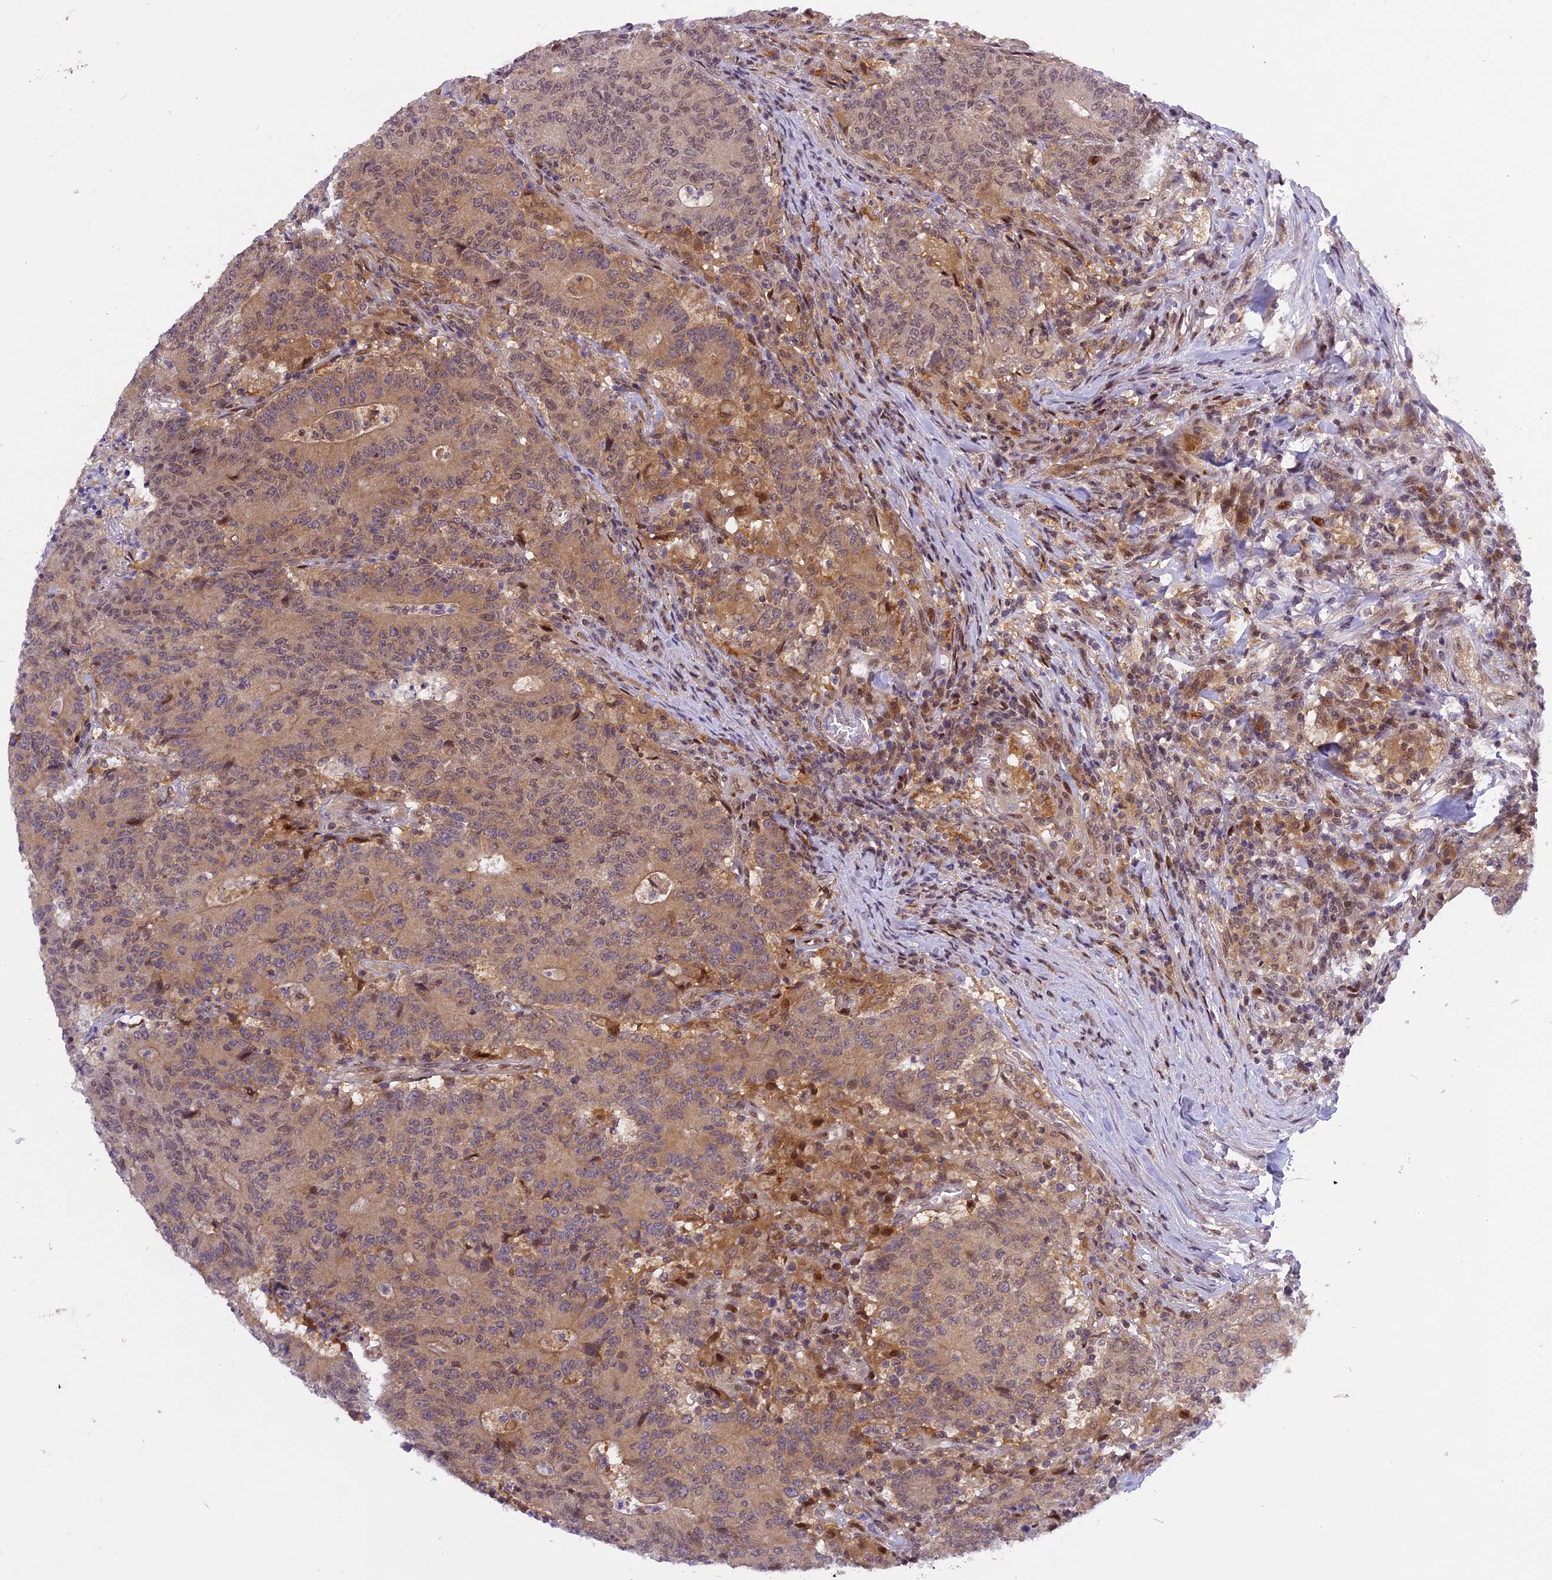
{"staining": {"intensity": "moderate", "quantity": ">75%", "location": "cytoplasmic/membranous"}, "tissue": "colorectal cancer", "cell_type": "Tumor cells", "image_type": "cancer", "snomed": [{"axis": "morphology", "description": "Adenocarcinoma, NOS"}, {"axis": "topography", "description": "Colon"}], "caption": "There is medium levels of moderate cytoplasmic/membranous positivity in tumor cells of adenocarcinoma (colorectal), as demonstrated by immunohistochemical staining (brown color).", "gene": "RABGGTA", "patient": {"sex": "female", "age": 75}}